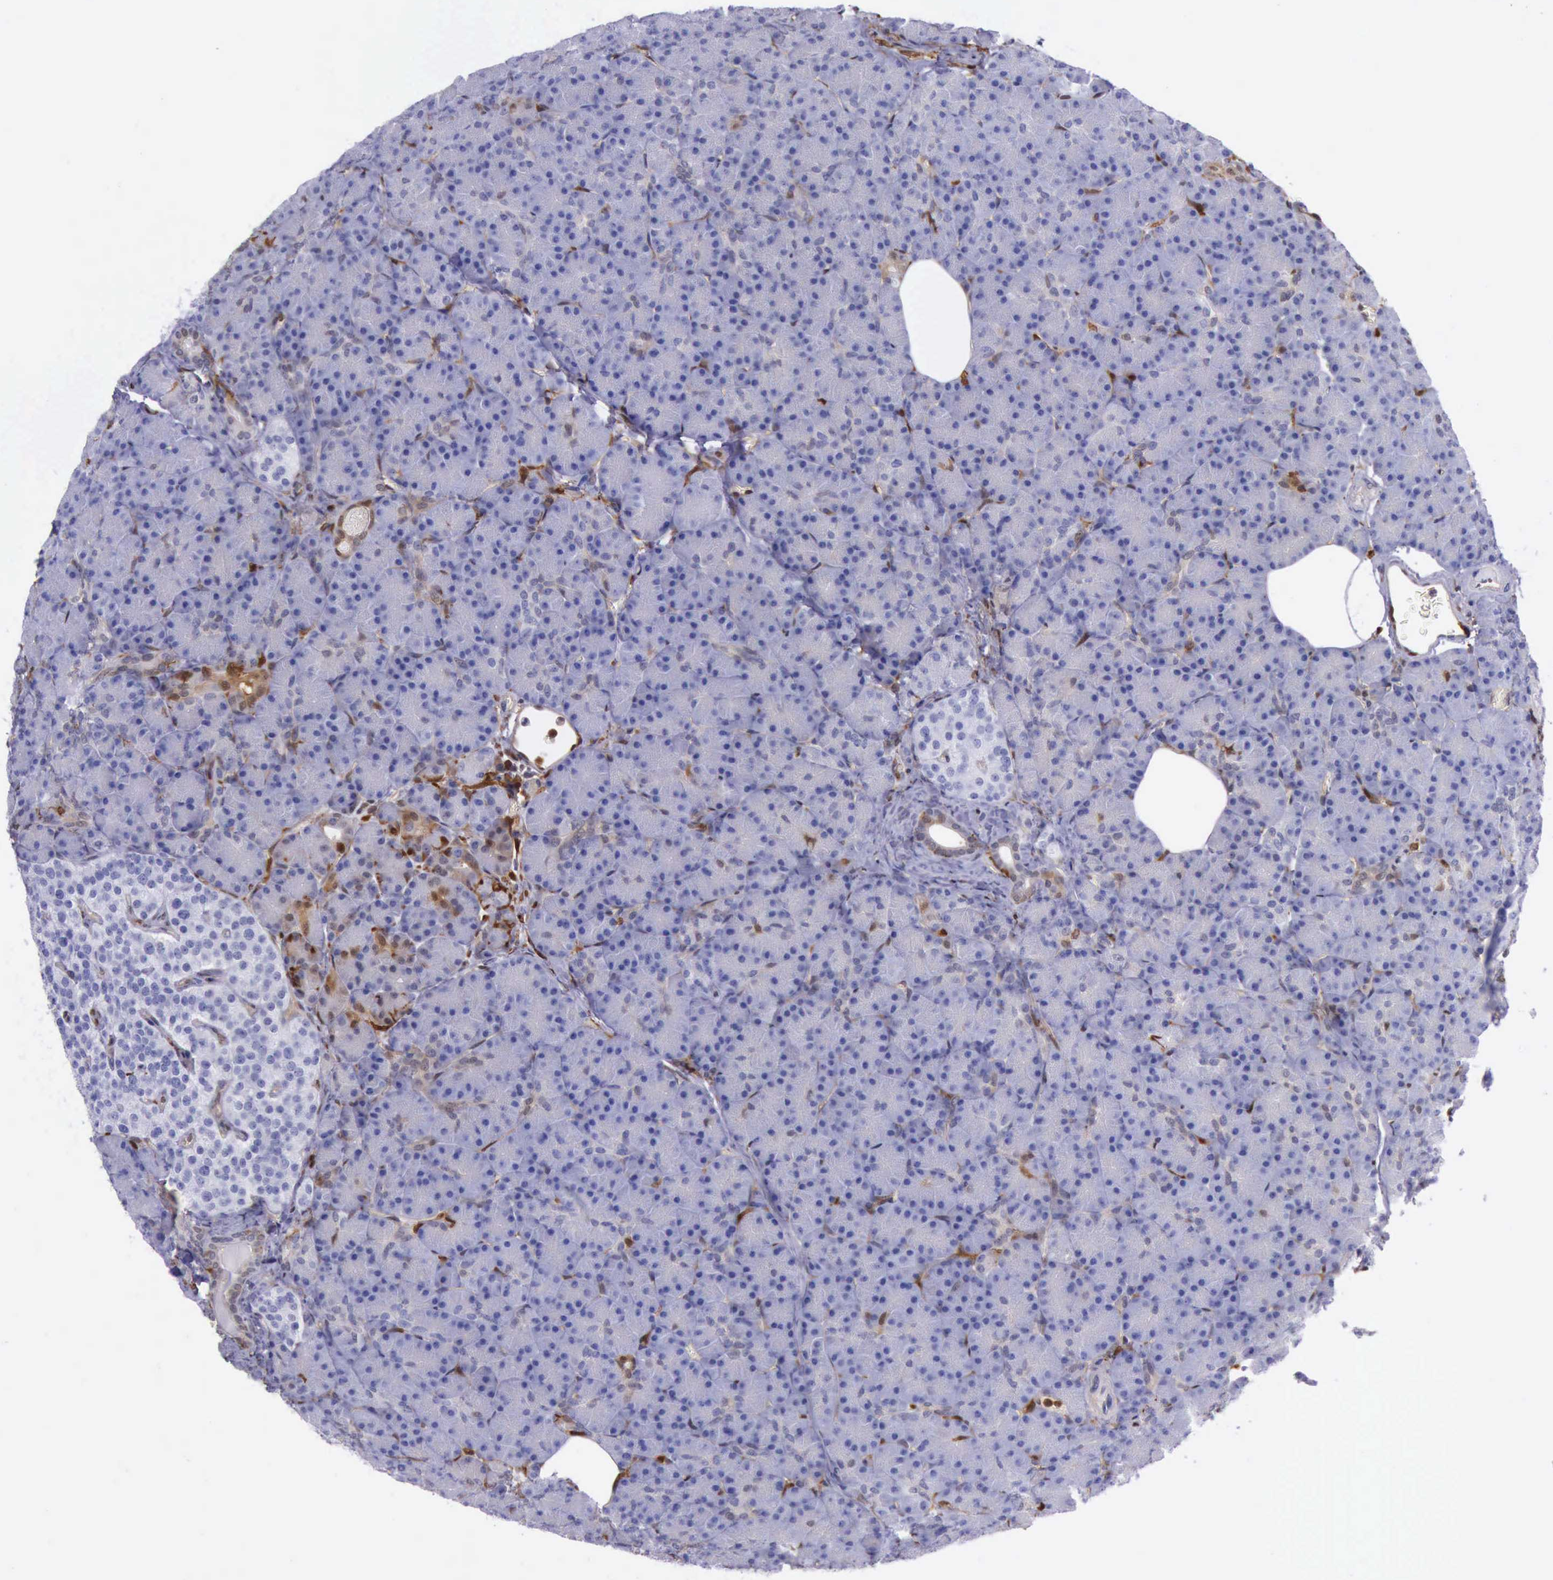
{"staining": {"intensity": "negative", "quantity": "none", "location": "none"}, "tissue": "pancreas", "cell_type": "Exocrine glandular cells", "image_type": "normal", "snomed": [{"axis": "morphology", "description": "Normal tissue, NOS"}, {"axis": "topography", "description": "Pancreas"}], "caption": "A micrograph of pancreas stained for a protein shows no brown staining in exocrine glandular cells.", "gene": "TYMP", "patient": {"sex": "female", "age": 43}}